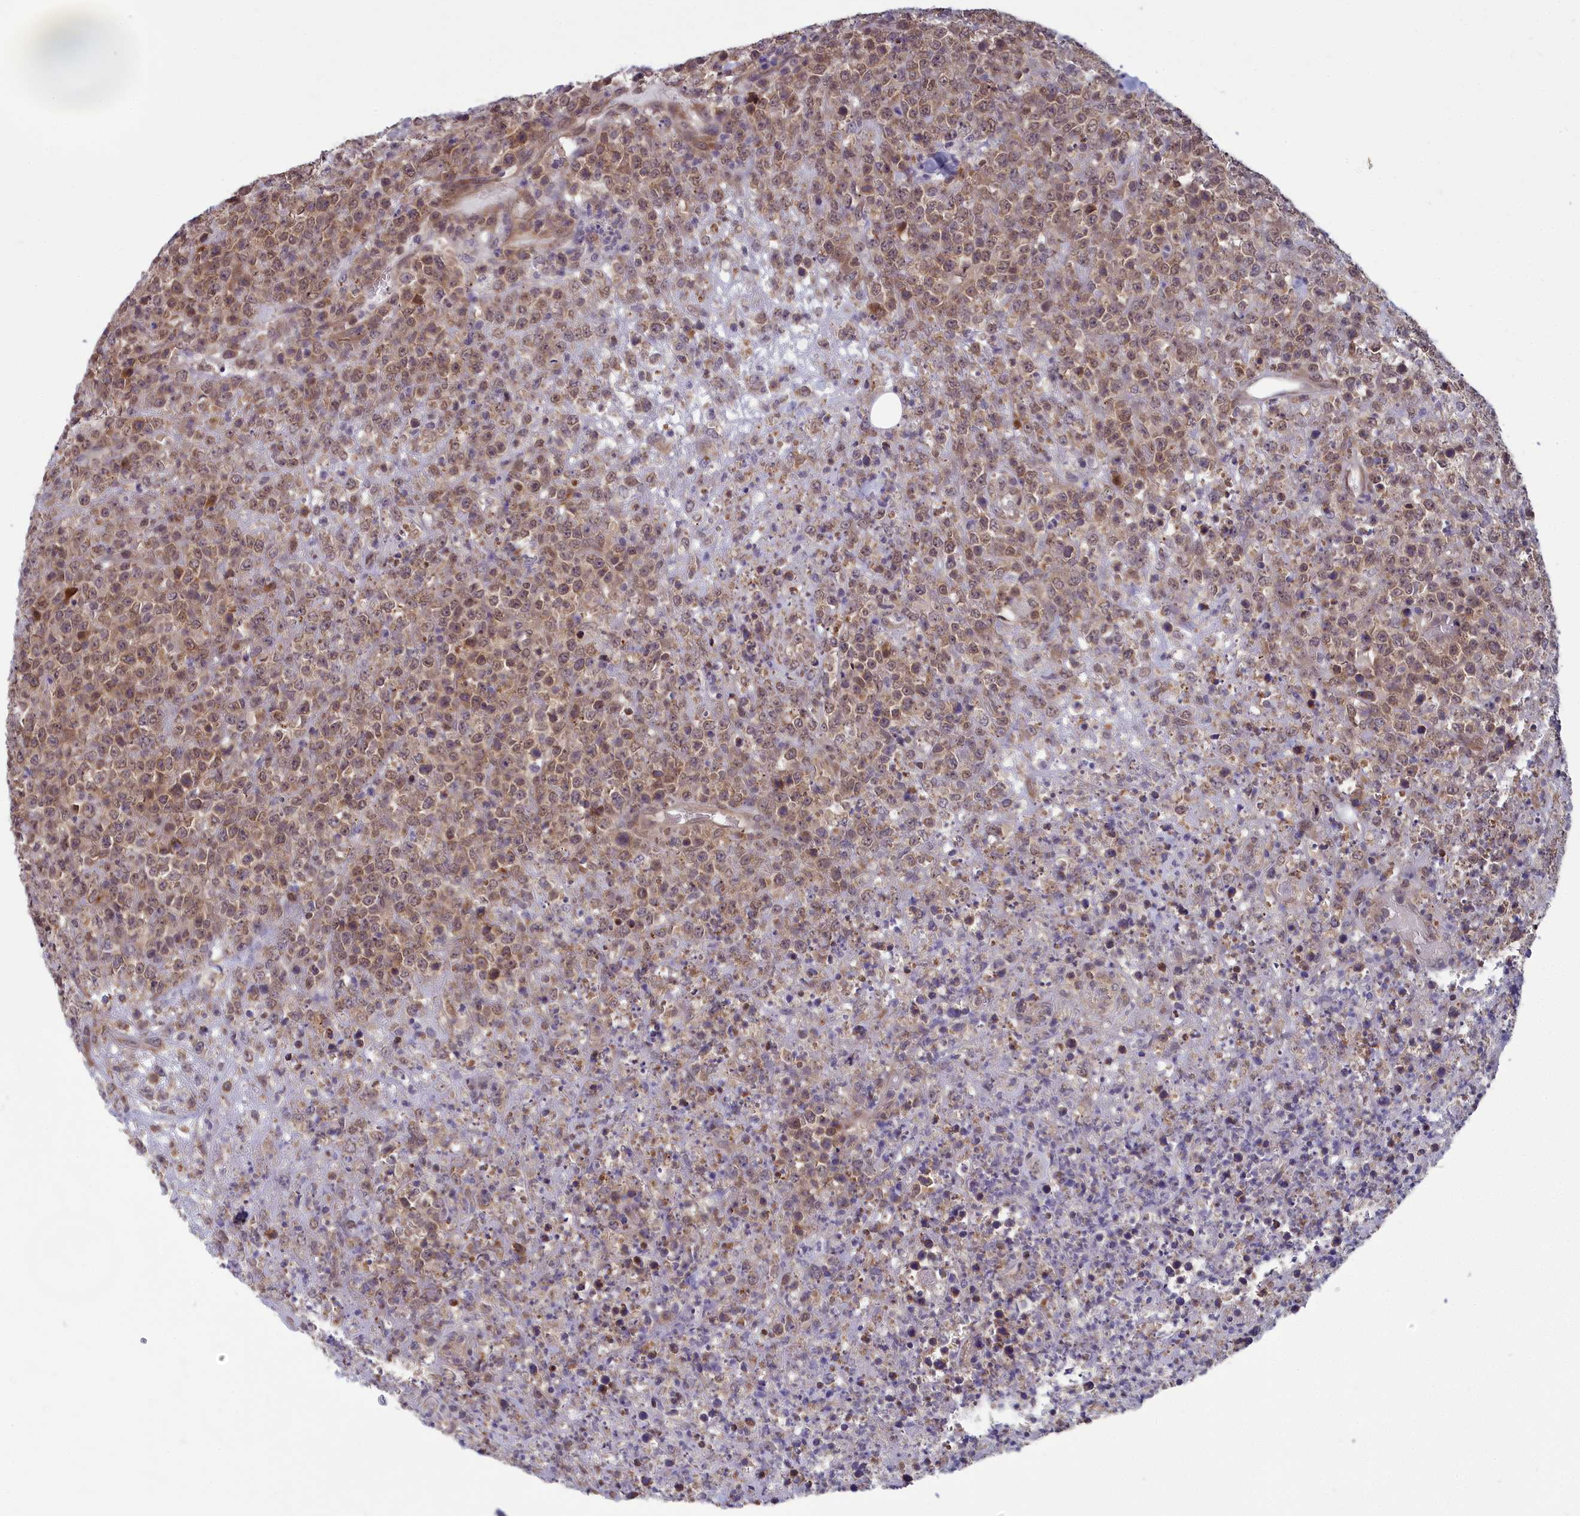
{"staining": {"intensity": "weak", "quantity": ">75%", "location": "cytoplasmic/membranous"}, "tissue": "lymphoma", "cell_type": "Tumor cells", "image_type": "cancer", "snomed": [{"axis": "morphology", "description": "Malignant lymphoma, non-Hodgkin's type, High grade"}, {"axis": "topography", "description": "Colon"}], "caption": "High-grade malignant lymphoma, non-Hodgkin's type stained with DAB (3,3'-diaminobenzidine) IHC demonstrates low levels of weak cytoplasmic/membranous staining in about >75% of tumor cells.", "gene": "MRI1", "patient": {"sex": "female", "age": 53}}